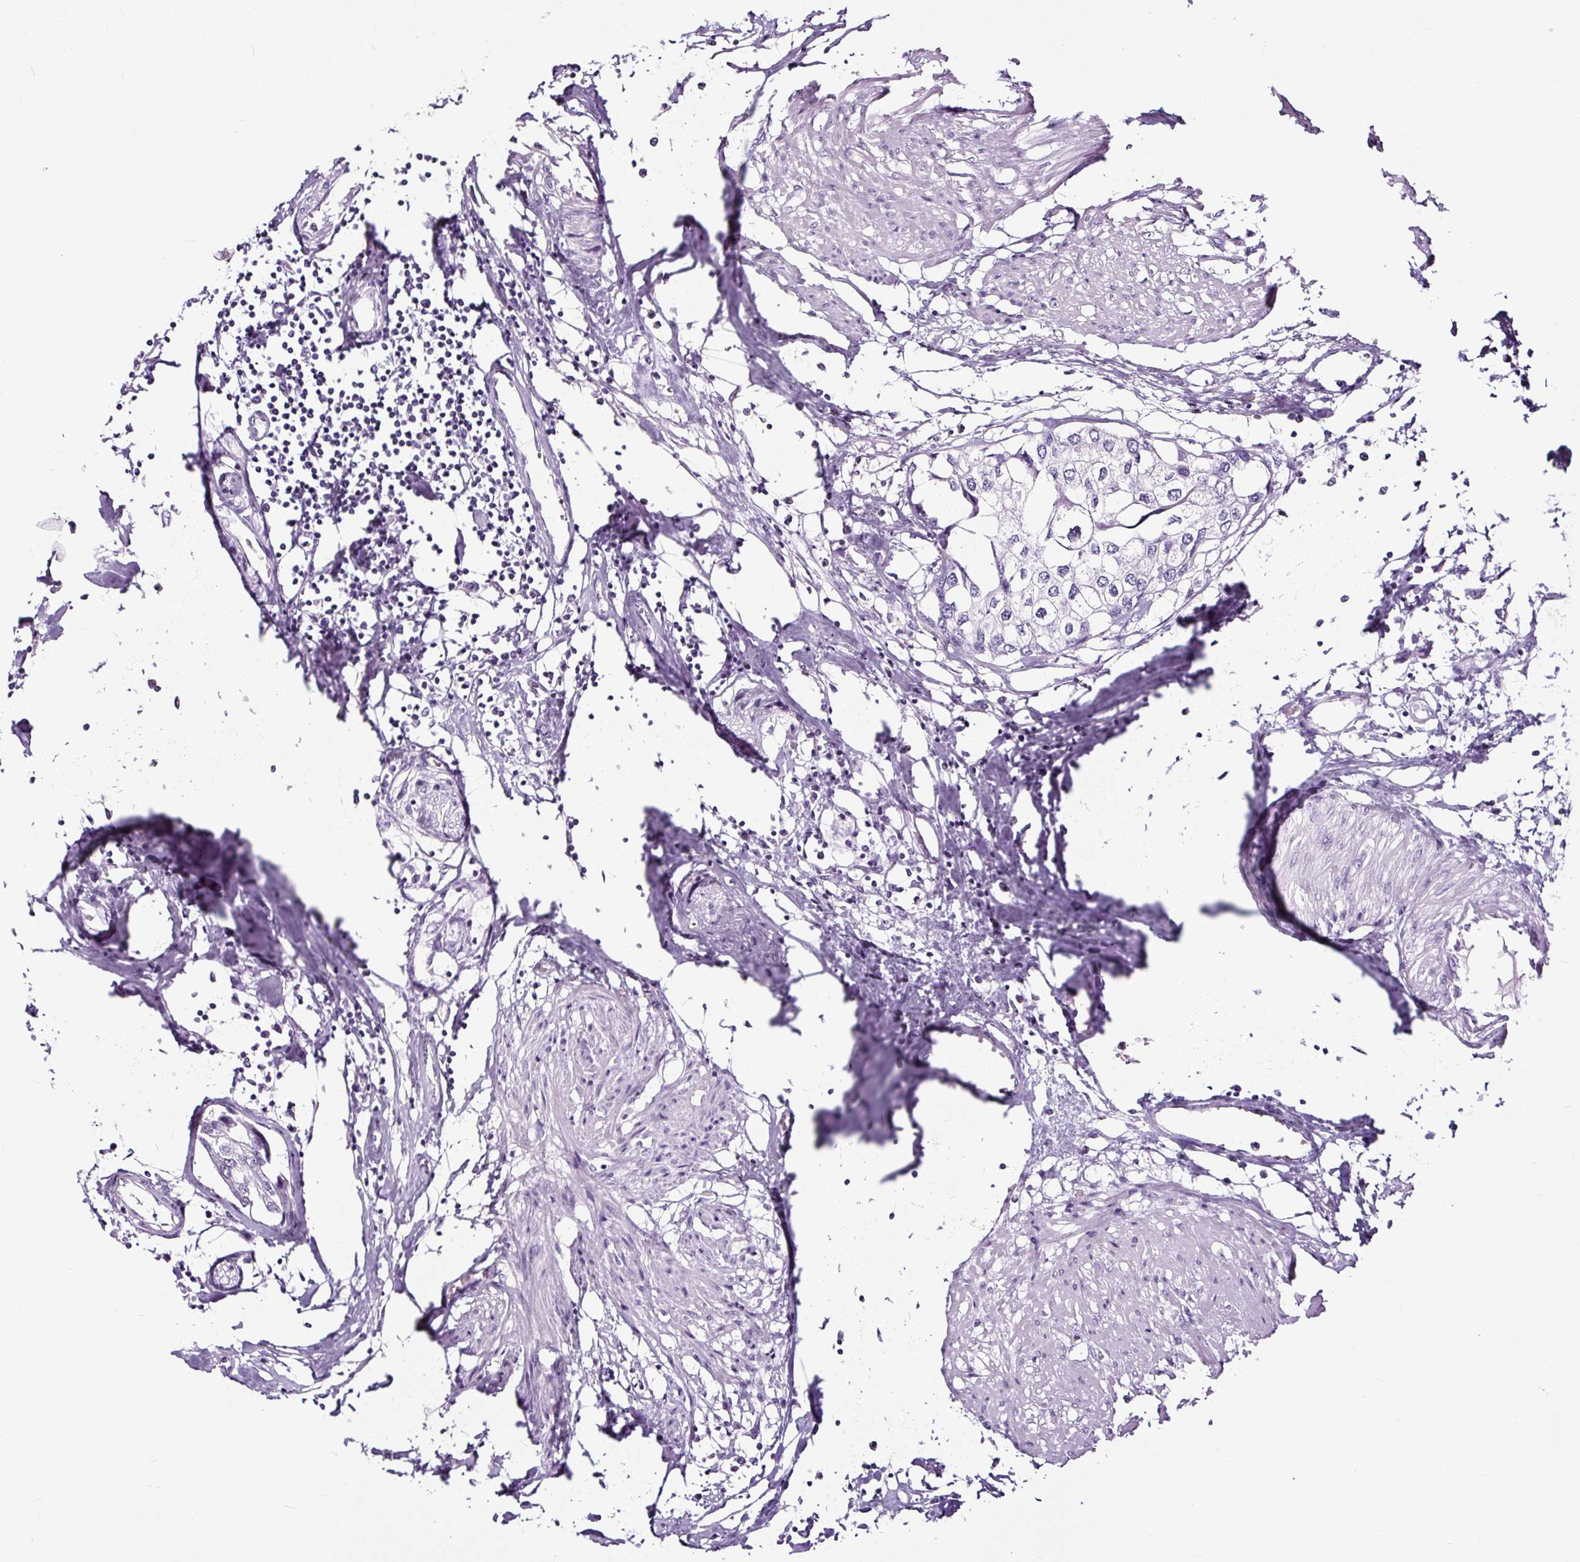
{"staining": {"intensity": "negative", "quantity": "none", "location": "none"}, "tissue": "urothelial cancer", "cell_type": "Tumor cells", "image_type": "cancer", "snomed": [{"axis": "morphology", "description": "Urothelial carcinoma, High grade"}, {"axis": "topography", "description": "Urinary bladder"}], "caption": "Immunohistochemical staining of human urothelial carcinoma (high-grade) exhibits no significant expression in tumor cells. (DAB (3,3'-diaminobenzidine) IHC, high magnification).", "gene": "NPHS2", "patient": {"sex": "male", "age": 64}}